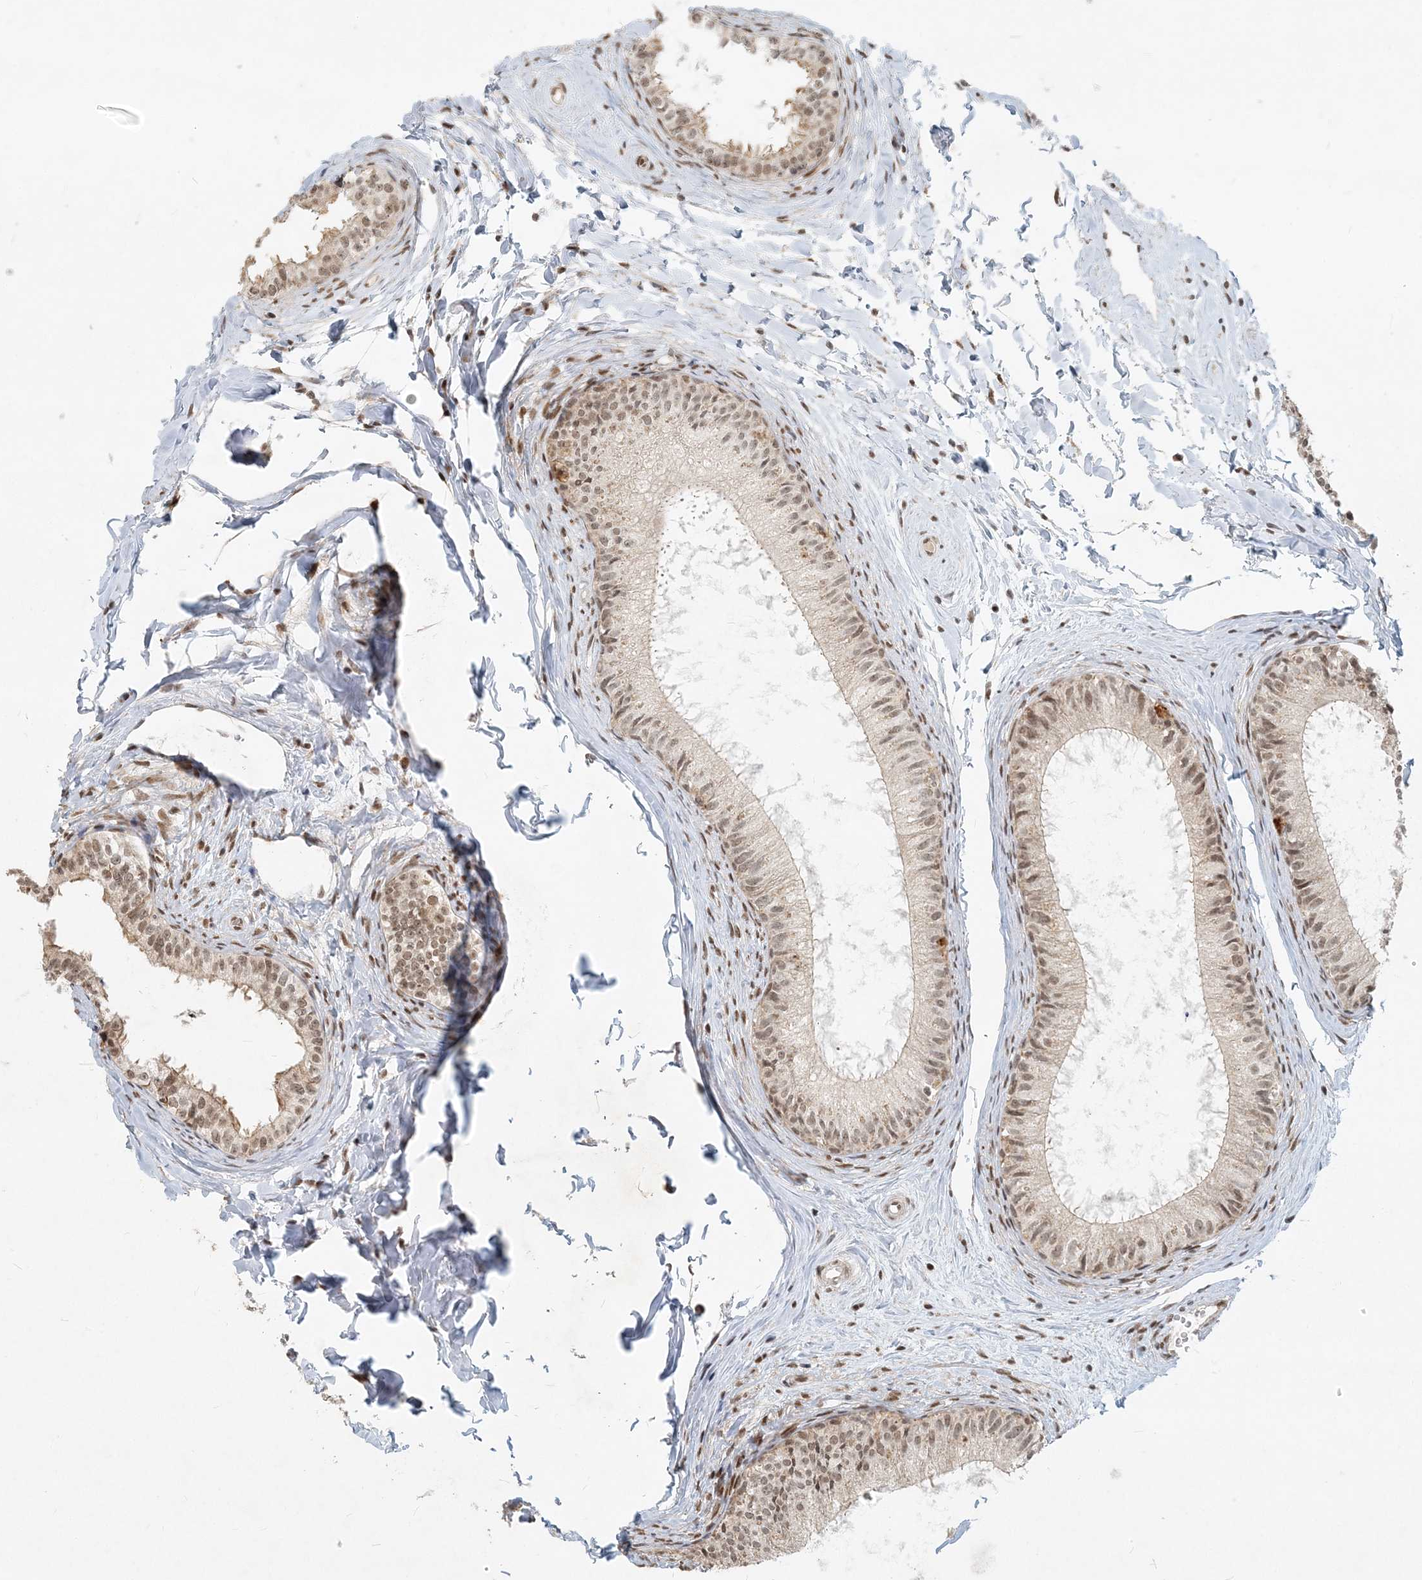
{"staining": {"intensity": "moderate", "quantity": ">75%", "location": "cytoplasmic/membranous,nuclear"}, "tissue": "epididymis", "cell_type": "Glandular cells", "image_type": "normal", "snomed": [{"axis": "morphology", "description": "Normal tissue, NOS"}, {"axis": "topography", "description": "Epididymis"}], "caption": "Glandular cells demonstrate medium levels of moderate cytoplasmic/membranous,nuclear expression in about >75% of cells in benign human epididymis.", "gene": "BAZ1B", "patient": {"sex": "male", "age": 34}}